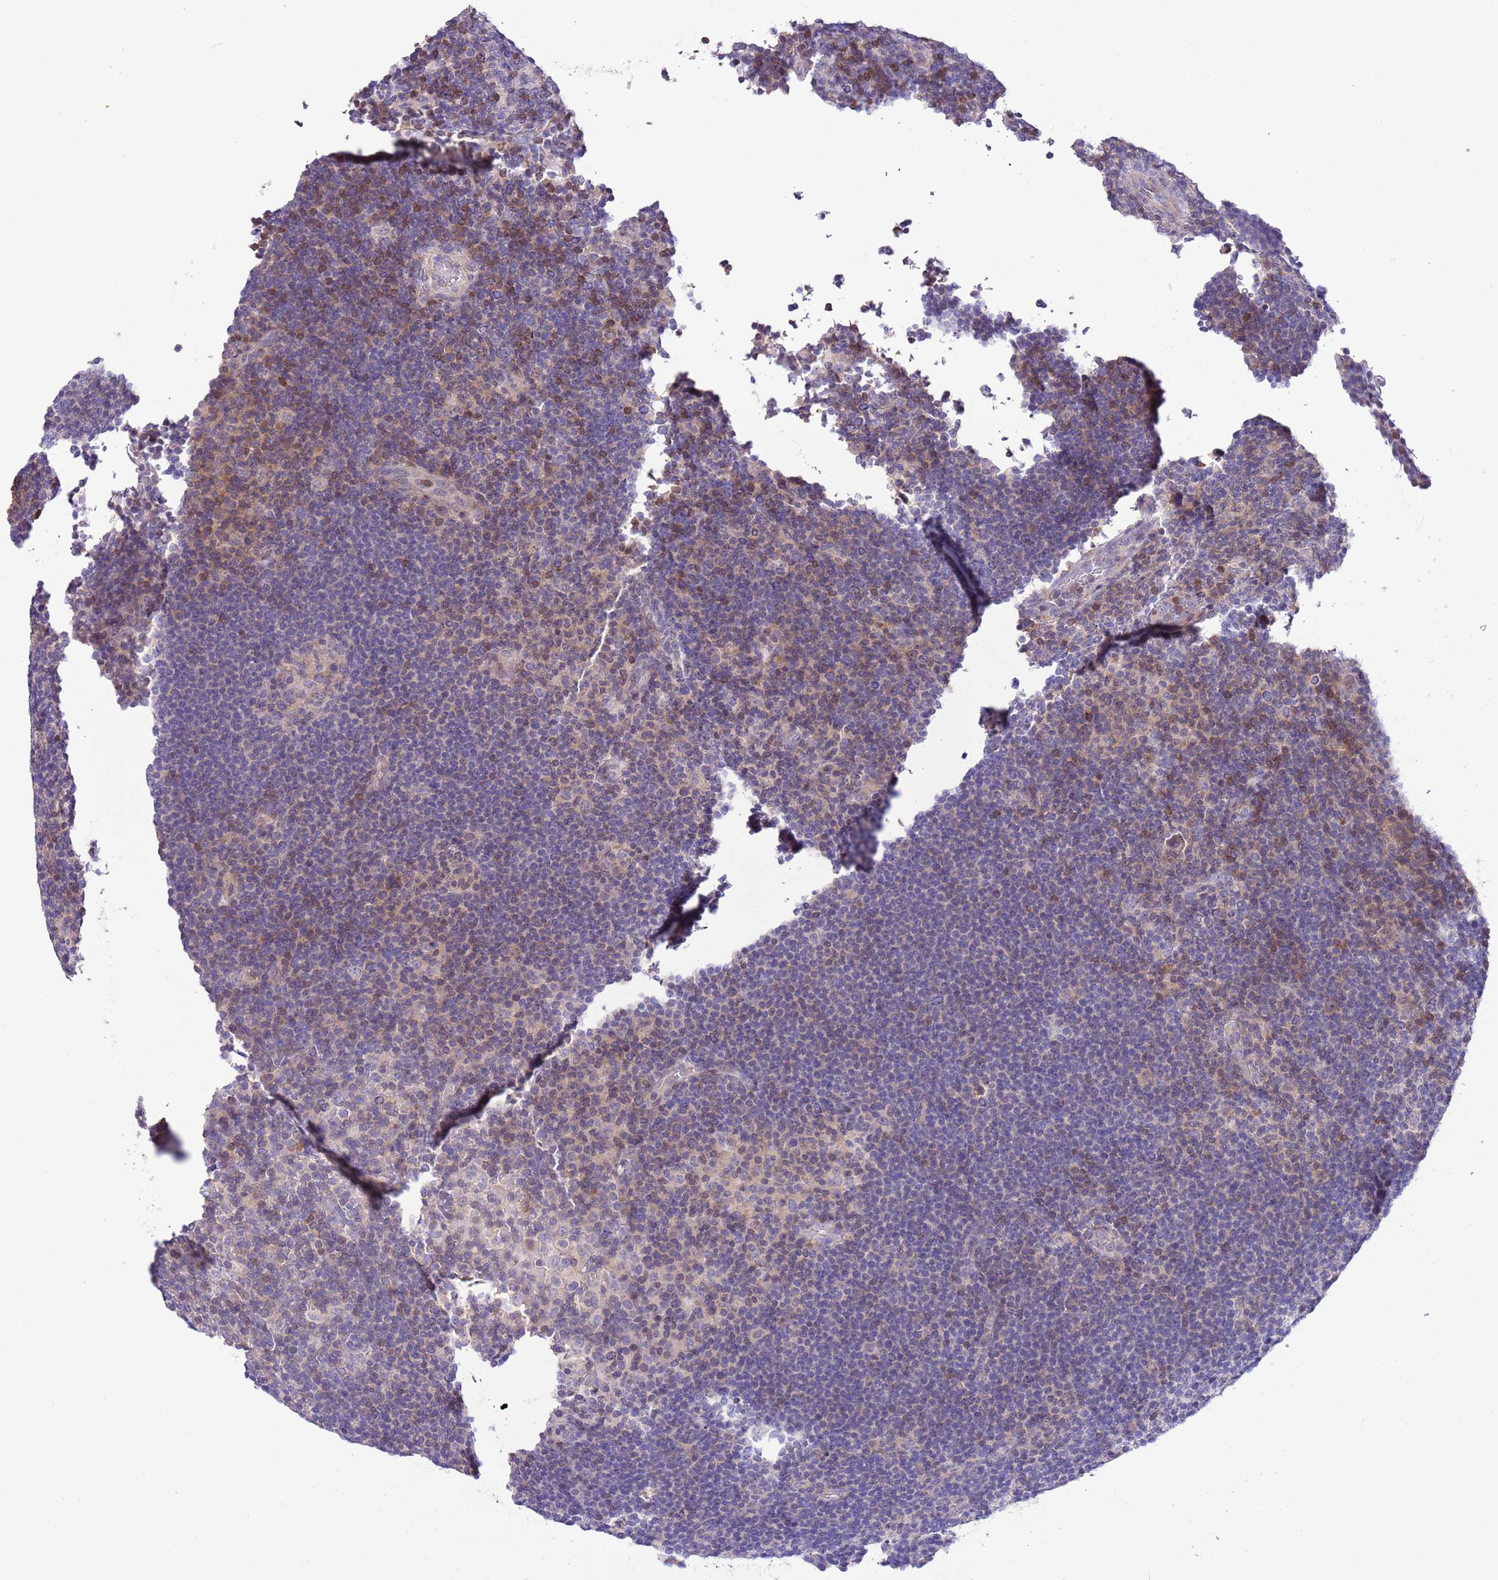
{"staining": {"intensity": "negative", "quantity": "none", "location": "none"}, "tissue": "lymphoma", "cell_type": "Tumor cells", "image_type": "cancer", "snomed": [{"axis": "morphology", "description": "Hodgkin's disease, NOS"}, {"axis": "topography", "description": "Lymph node"}], "caption": "Hodgkin's disease stained for a protein using immunohistochemistry (IHC) reveals no expression tumor cells.", "gene": "PRR32", "patient": {"sex": "female", "age": 57}}